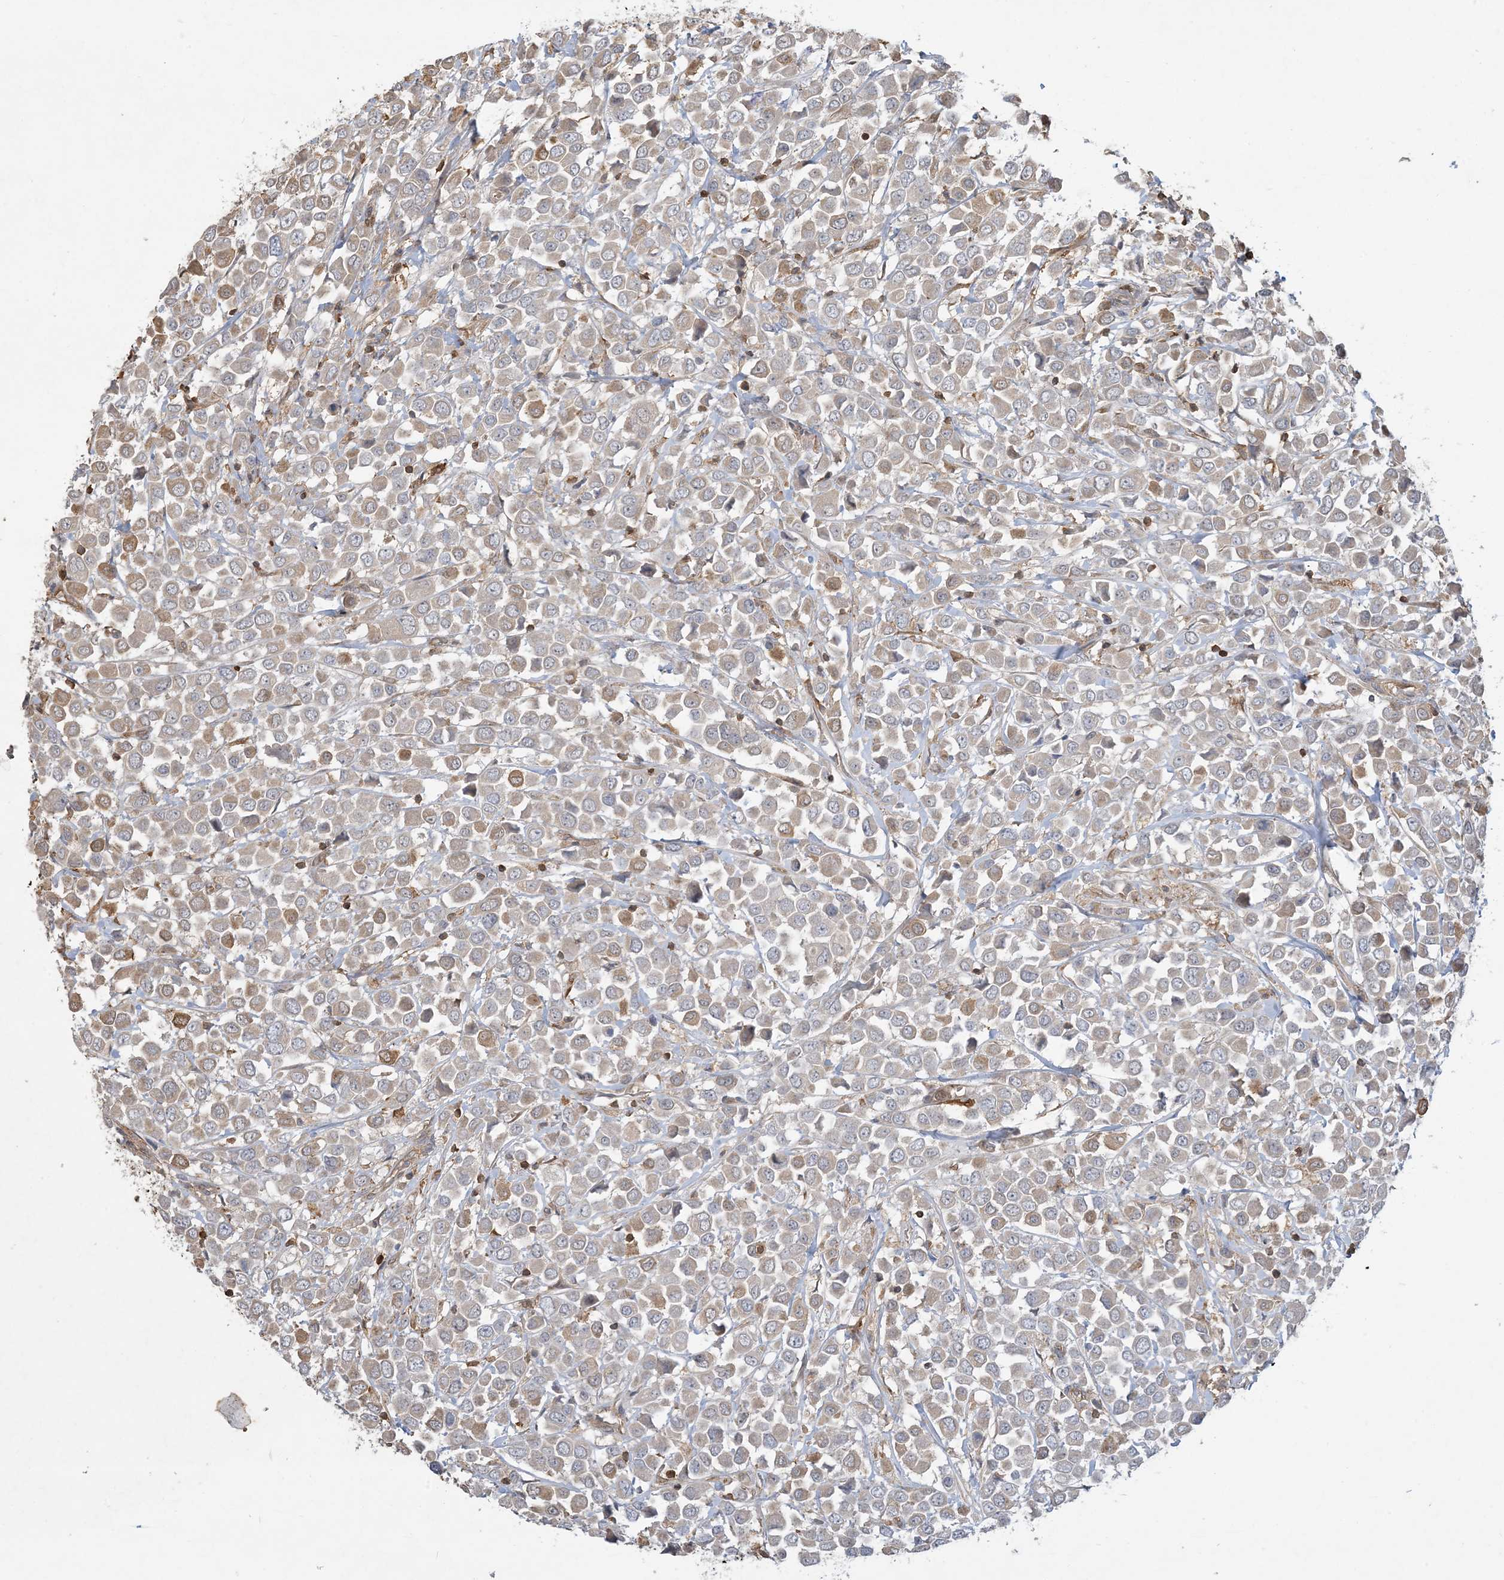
{"staining": {"intensity": "weak", "quantity": "25%-75%", "location": "cytoplasmic/membranous"}, "tissue": "breast cancer", "cell_type": "Tumor cells", "image_type": "cancer", "snomed": [{"axis": "morphology", "description": "Duct carcinoma"}, {"axis": "topography", "description": "Breast"}], "caption": "The image exhibits a brown stain indicating the presence of a protein in the cytoplasmic/membranous of tumor cells in breast cancer.", "gene": "TMSB4X", "patient": {"sex": "female", "age": 61}}